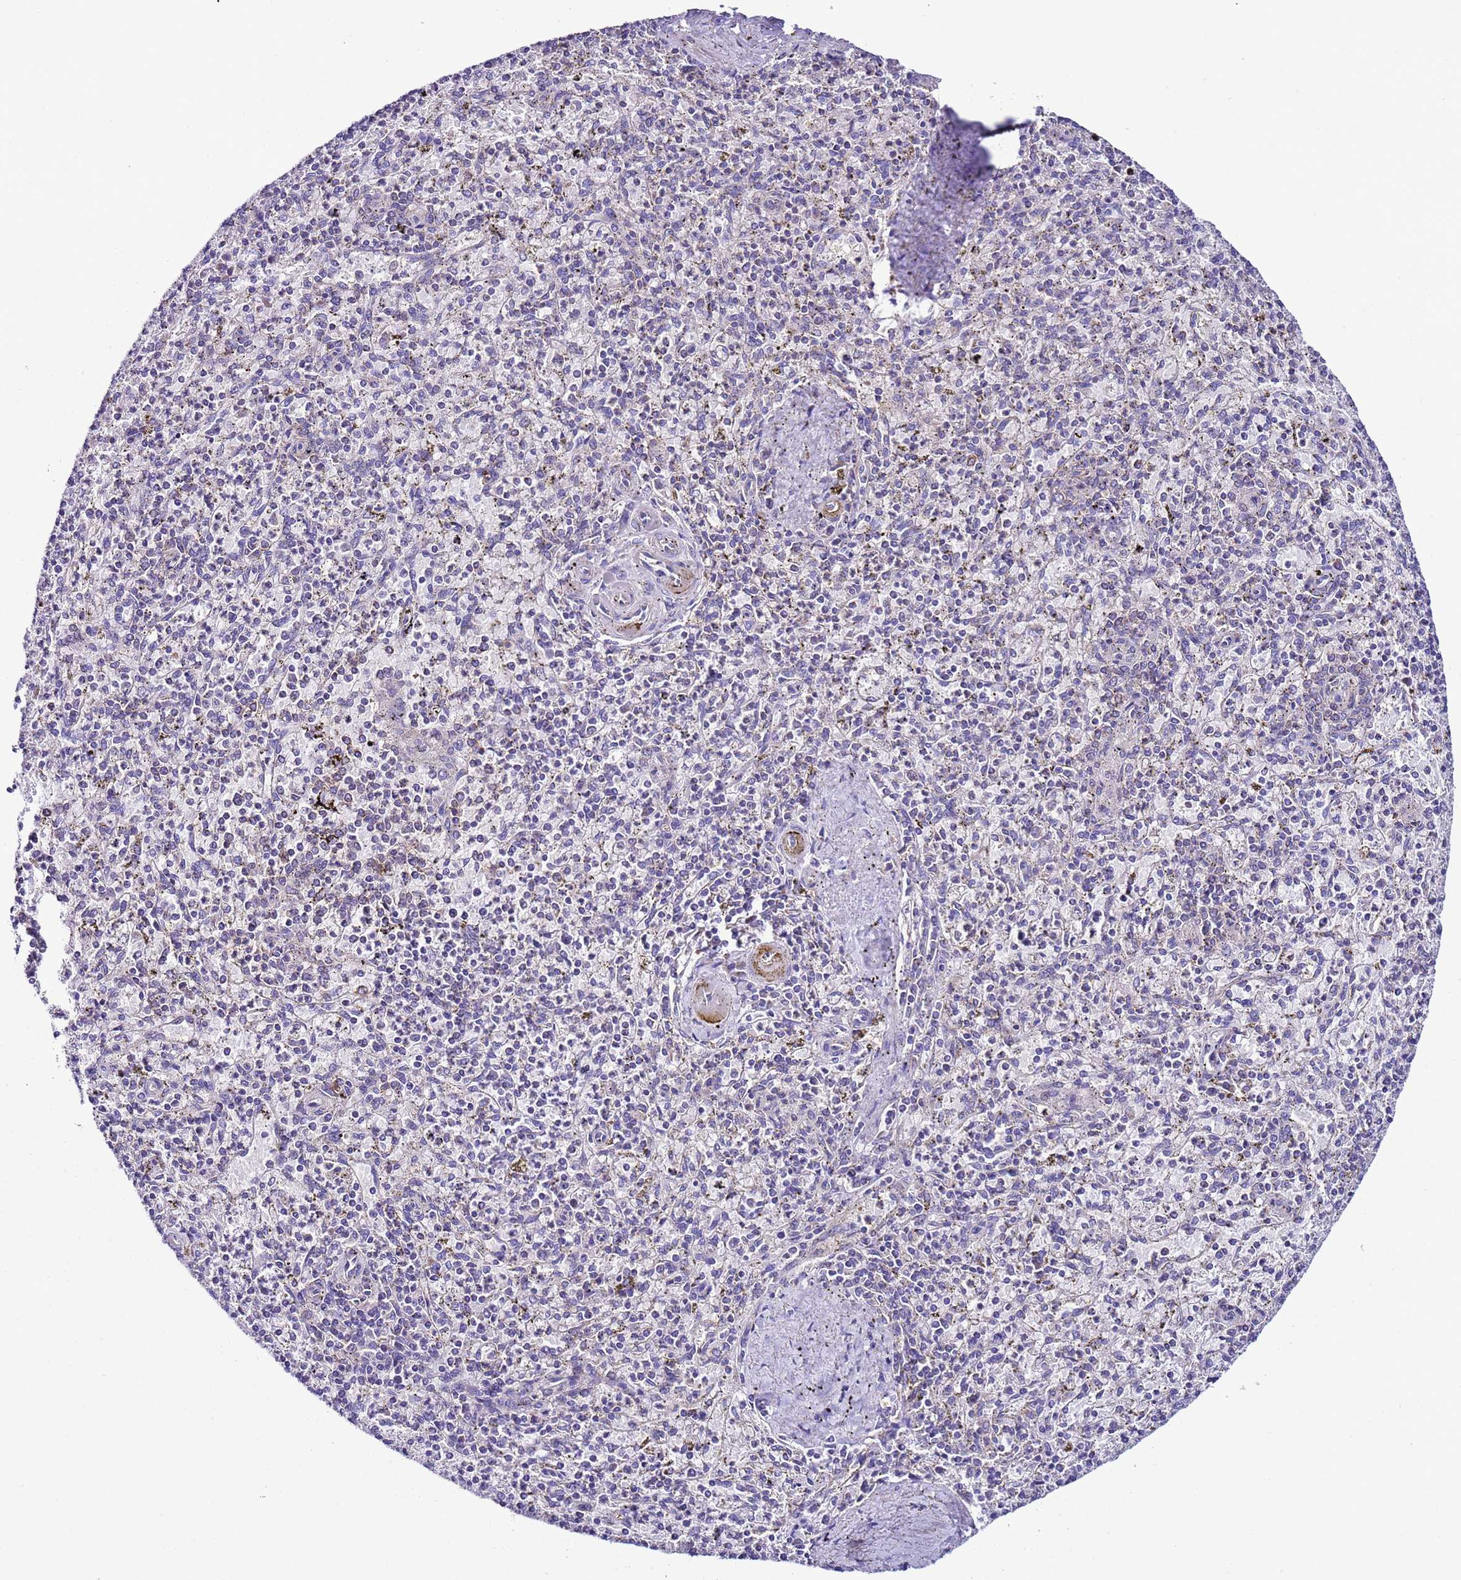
{"staining": {"intensity": "negative", "quantity": "none", "location": "none"}, "tissue": "spleen", "cell_type": "Cells in red pulp", "image_type": "normal", "snomed": [{"axis": "morphology", "description": "Normal tissue, NOS"}, {"axis": "topography", "description": "Spleen"}], "caption": "There is no significant staining in cells in red pulp of spleen. Nuclei are stained in blue.", "gene": "AHI1", "patient": {"sex": "male", "age": 72}}